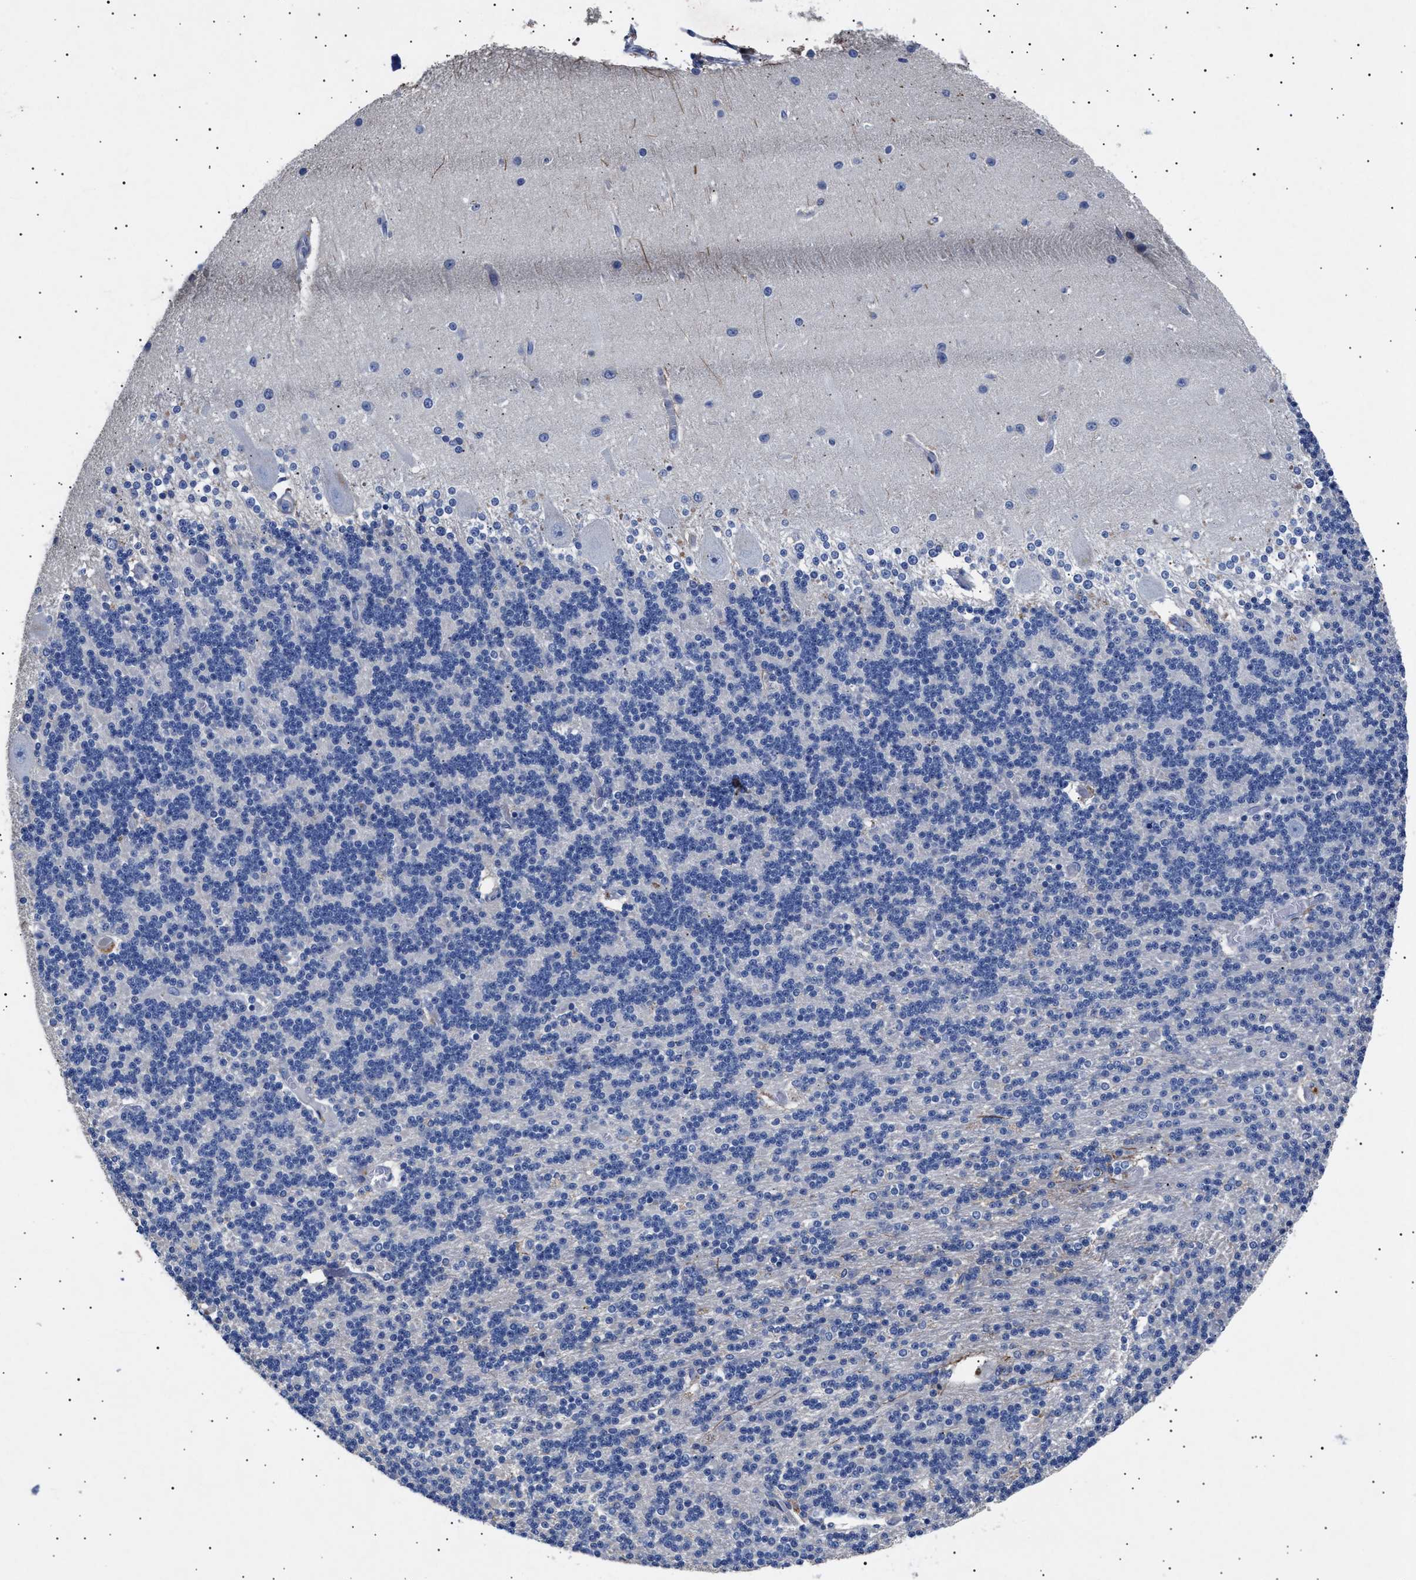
{"staining": {"intensity": "negative", "quantity": "none", "location": "none"}, "tissue": "cerebellum", "cell_type": "Cells in granular layer", "image_type": "normal", "snomed": [{"axis": "morphology", "description": "Normal tissue, NOS"}, {"axis": "topography", "description": "Cerebellum"}], "caption": "Cells in granular layer are negative for protein expression in normal human cerebellum. (DAB immunohistochemistry visualized using brightfield microscopy, high magnification).", "gene": "HEMGN", "patient": {"sex": "female", "age": 54}}